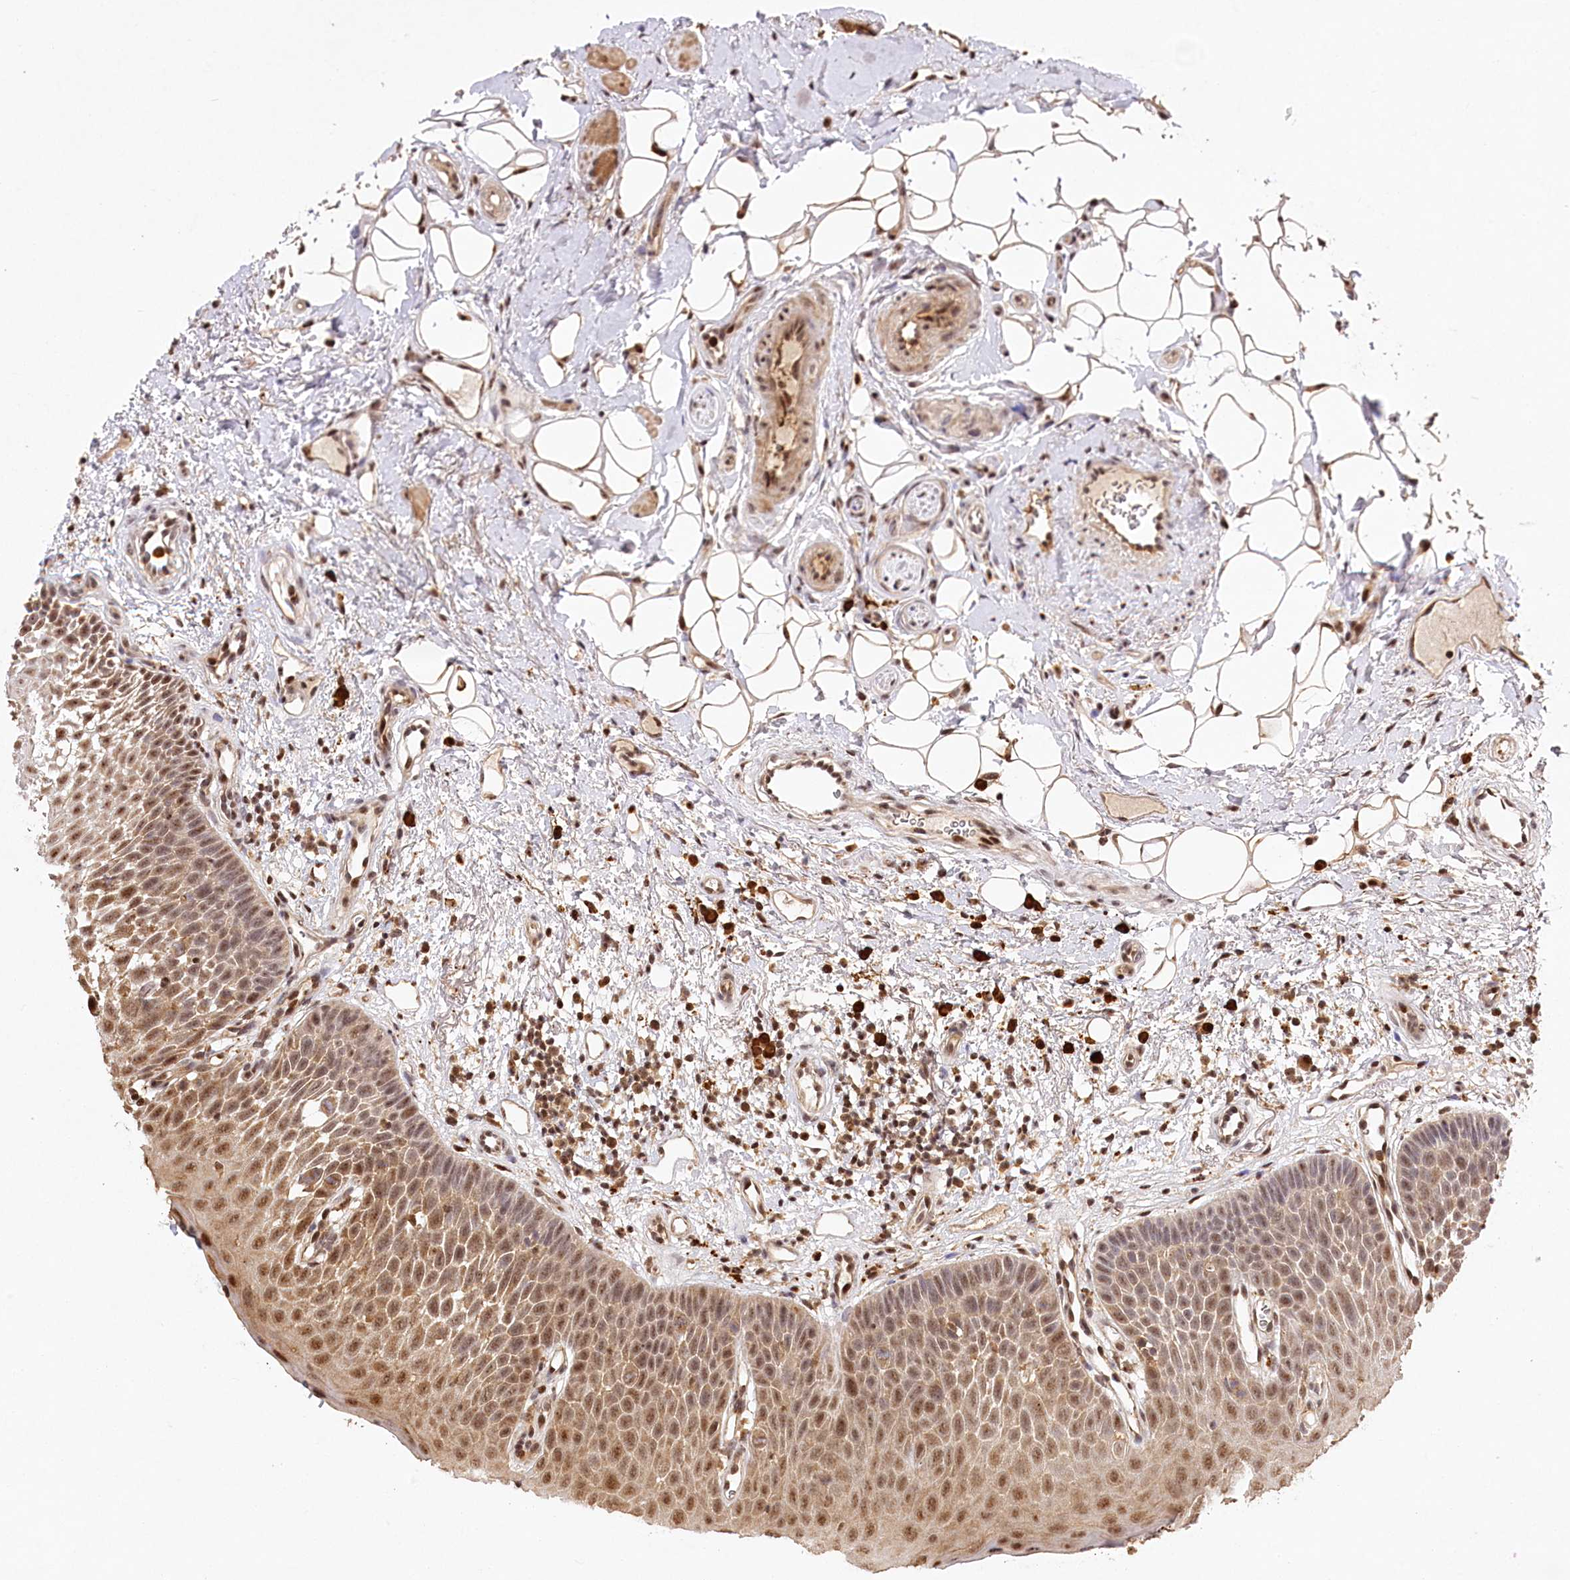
{"staining": {"intensity": "moderate", "quantity": ">75%", "location": "cytoplasmic/membranous,nuclear"}, "tissue": "oral mucosa", "cell_type": "Squamous epithelial cells", "image_type": "normal", "snomed": [{"axis": "morphology", "description": "No evidence of malignacy"}, {"axis": "topography", "description": "Oral tissue"}, {"axis": "topography", "description": "Head-Neck"}], "caption": "IHC photomicrograph of unremarkable oral mucosa: oral mucosa stained using immunohistochemistry displays medium levels of moderate protein expression localized specifically in the cytoplasmic/membranous,nuclear of squamous epithelial cells, appearing as a cytoplasmic/membranous,nuclear brown color.", "gene": "PYROXD1", "patient": {"sex": "male", "age": 68}}